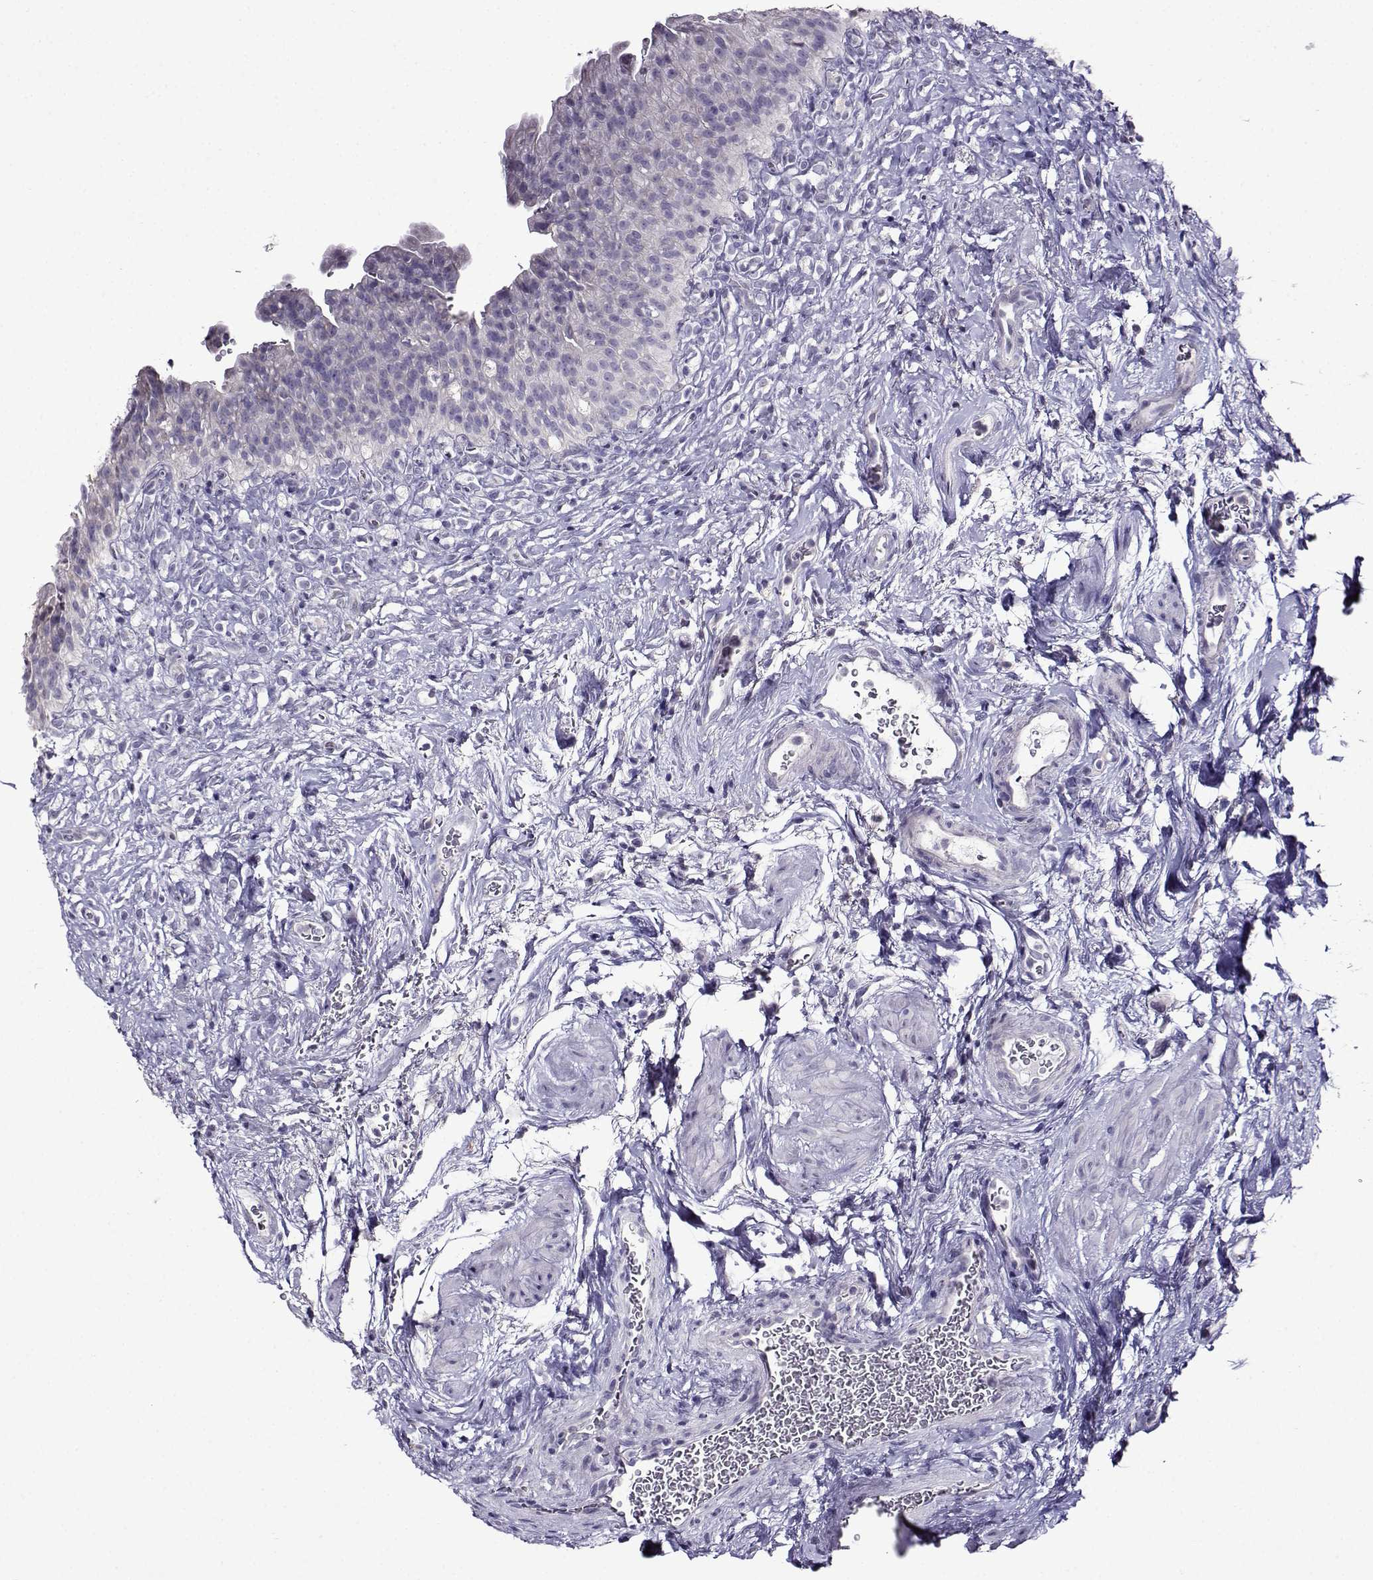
{"staining": {"intensity": "negative", "quantity": "none", "location": "none"}, "tissue": "urinary bladder", "cell_type": "Urothelial cells", "image_type": "normal", "snomed": [{"axis": "morphology", "description": "Normal tissue, NOS"}, {"axis": "topography", "description": "Urinary bladder"}], "caption": "This is an immunohistochemistry (IHC) image of normal urinary bladder. There is no staining in urothelial cells.", "gene": "TMEM266", "patient": {"sex": "male", "age": 76}}